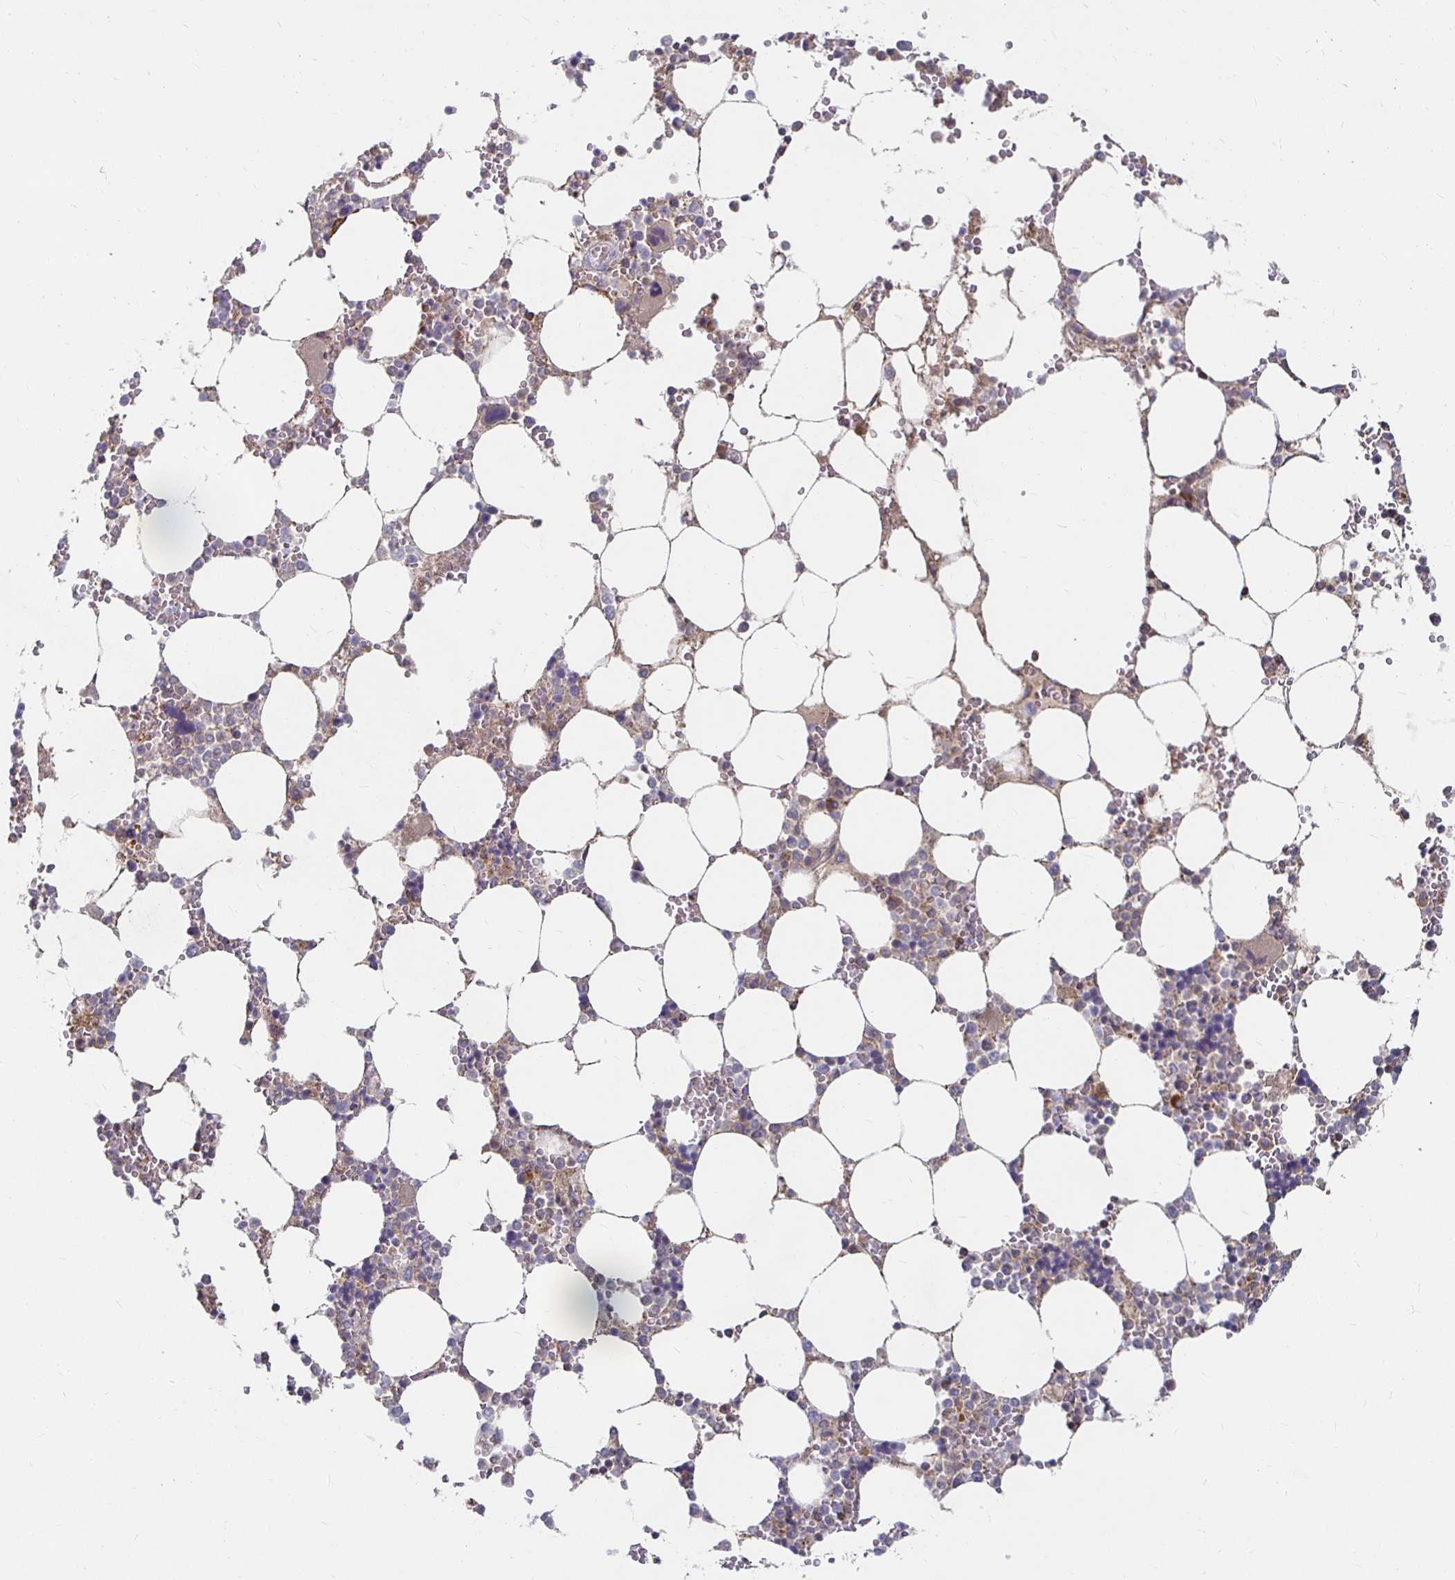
{"staining": {"intensity": "negative", "quantity": "none", "location": "none"}, "tissue": "bone marrow", "cell_type": "Hematopoietic cells", "image_type": "normal", "snomed": [{"axis": "morphology", "description": "Normal tissue, NOS"}, {"axis": "topography", "description": "Bone marrow"}], "caption": "Immunohistochemical staining of normal bone marrow displays no significant expression in hematopoietic cells.", "gene": "RNF144B", "patient": {"sex": "male", "age": 64}}